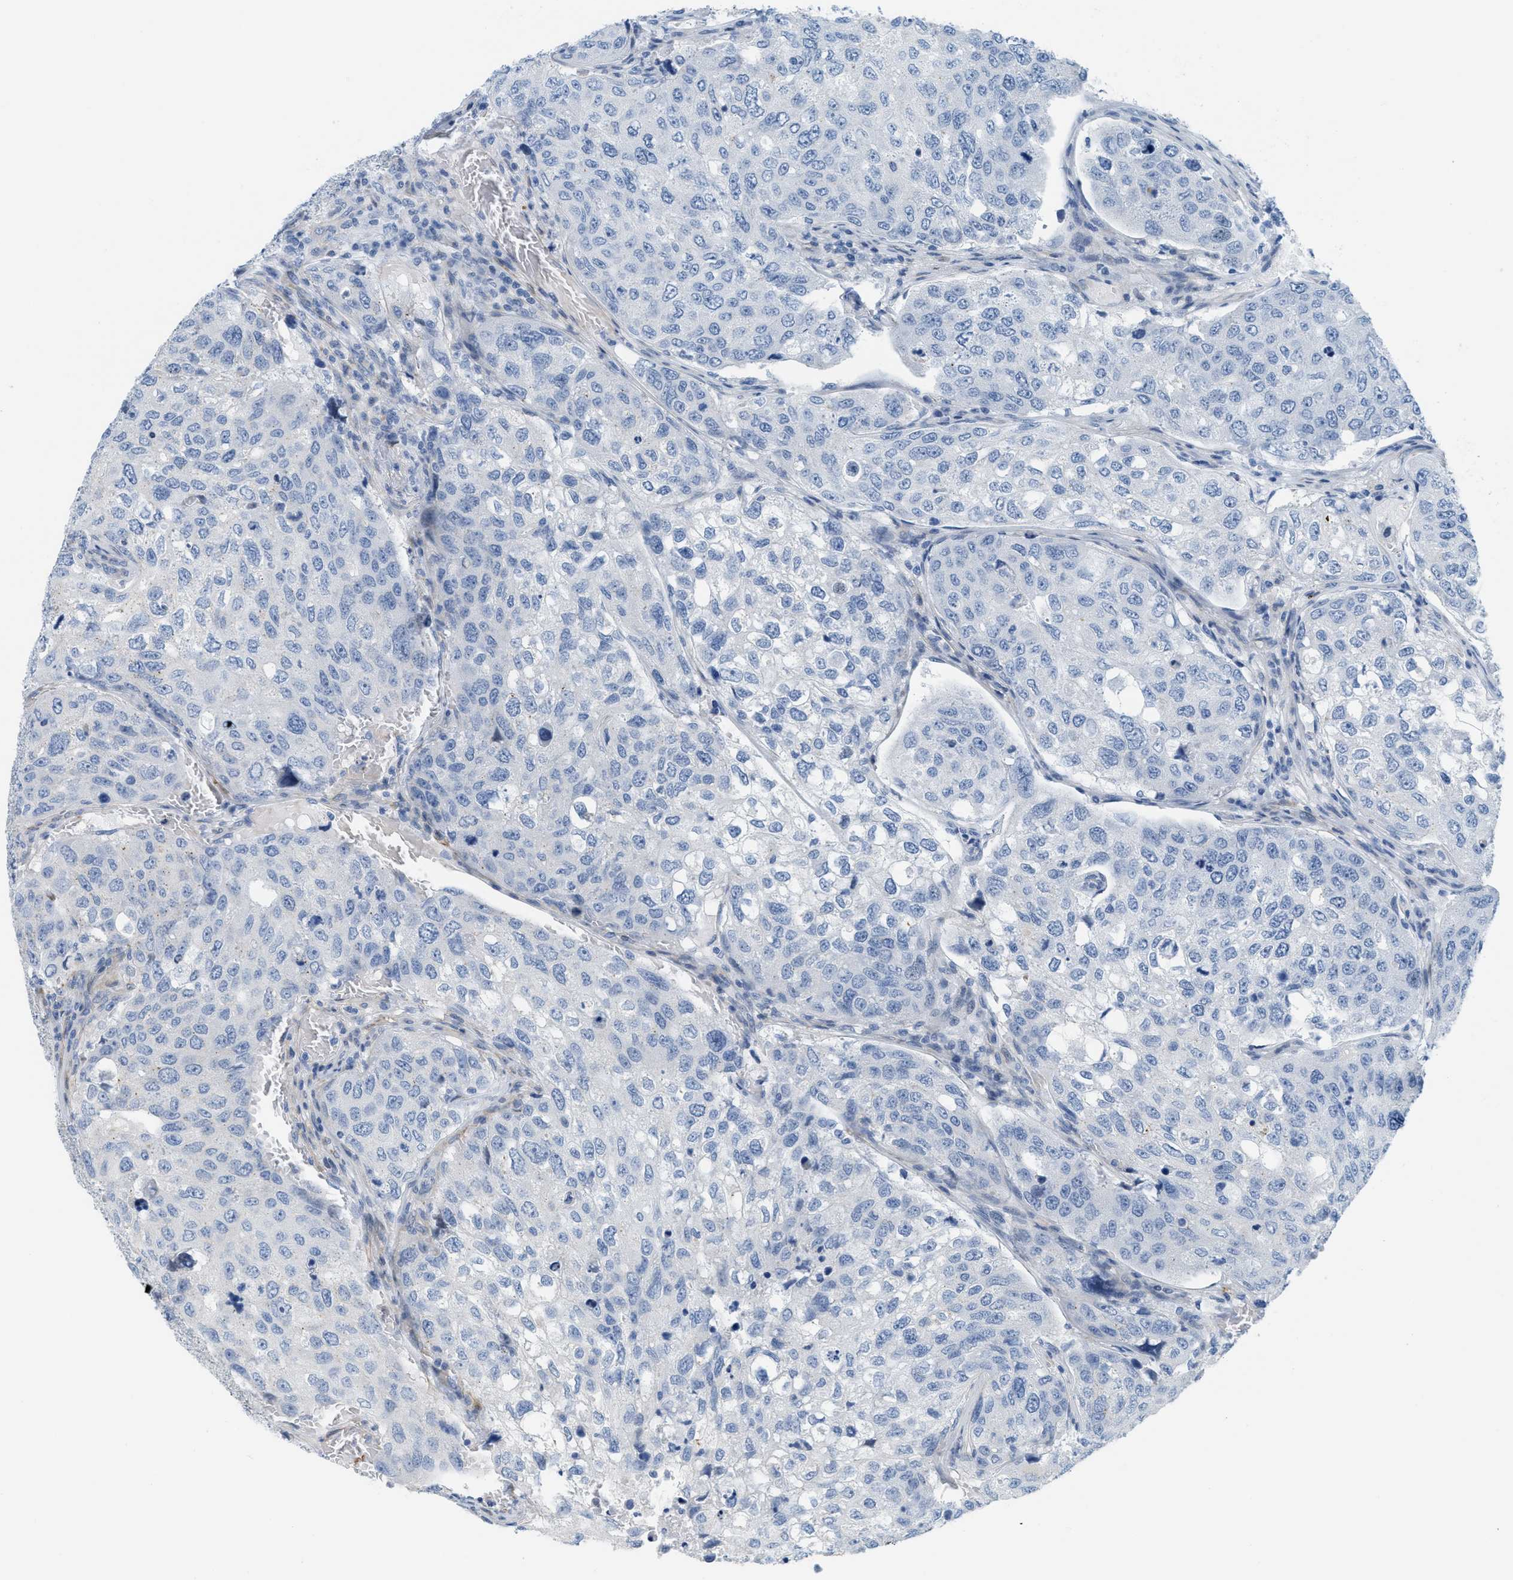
{"staining": {"intensity": "negative", "quantity": "none", "location": "none"}, "tissue": "urothelial cancer", "cell_type": "Tumor cells", "image_type": "cancer", "snomed": [{"axis": "morphology", "description": "Urothelial carcinoma, High grade"}, {"axis": "topography", "description": "Lymph node"}, {"axis": "topography", "description": "Urinary bladder"}], "caption": "Image shows no protein positivity in tumor cells of urothelial carcinoma (high-grade) tissue. Nuclei are stained in blue.", "gene": "SLC12A1", "patient": {"sex": "male", "age": 51}}